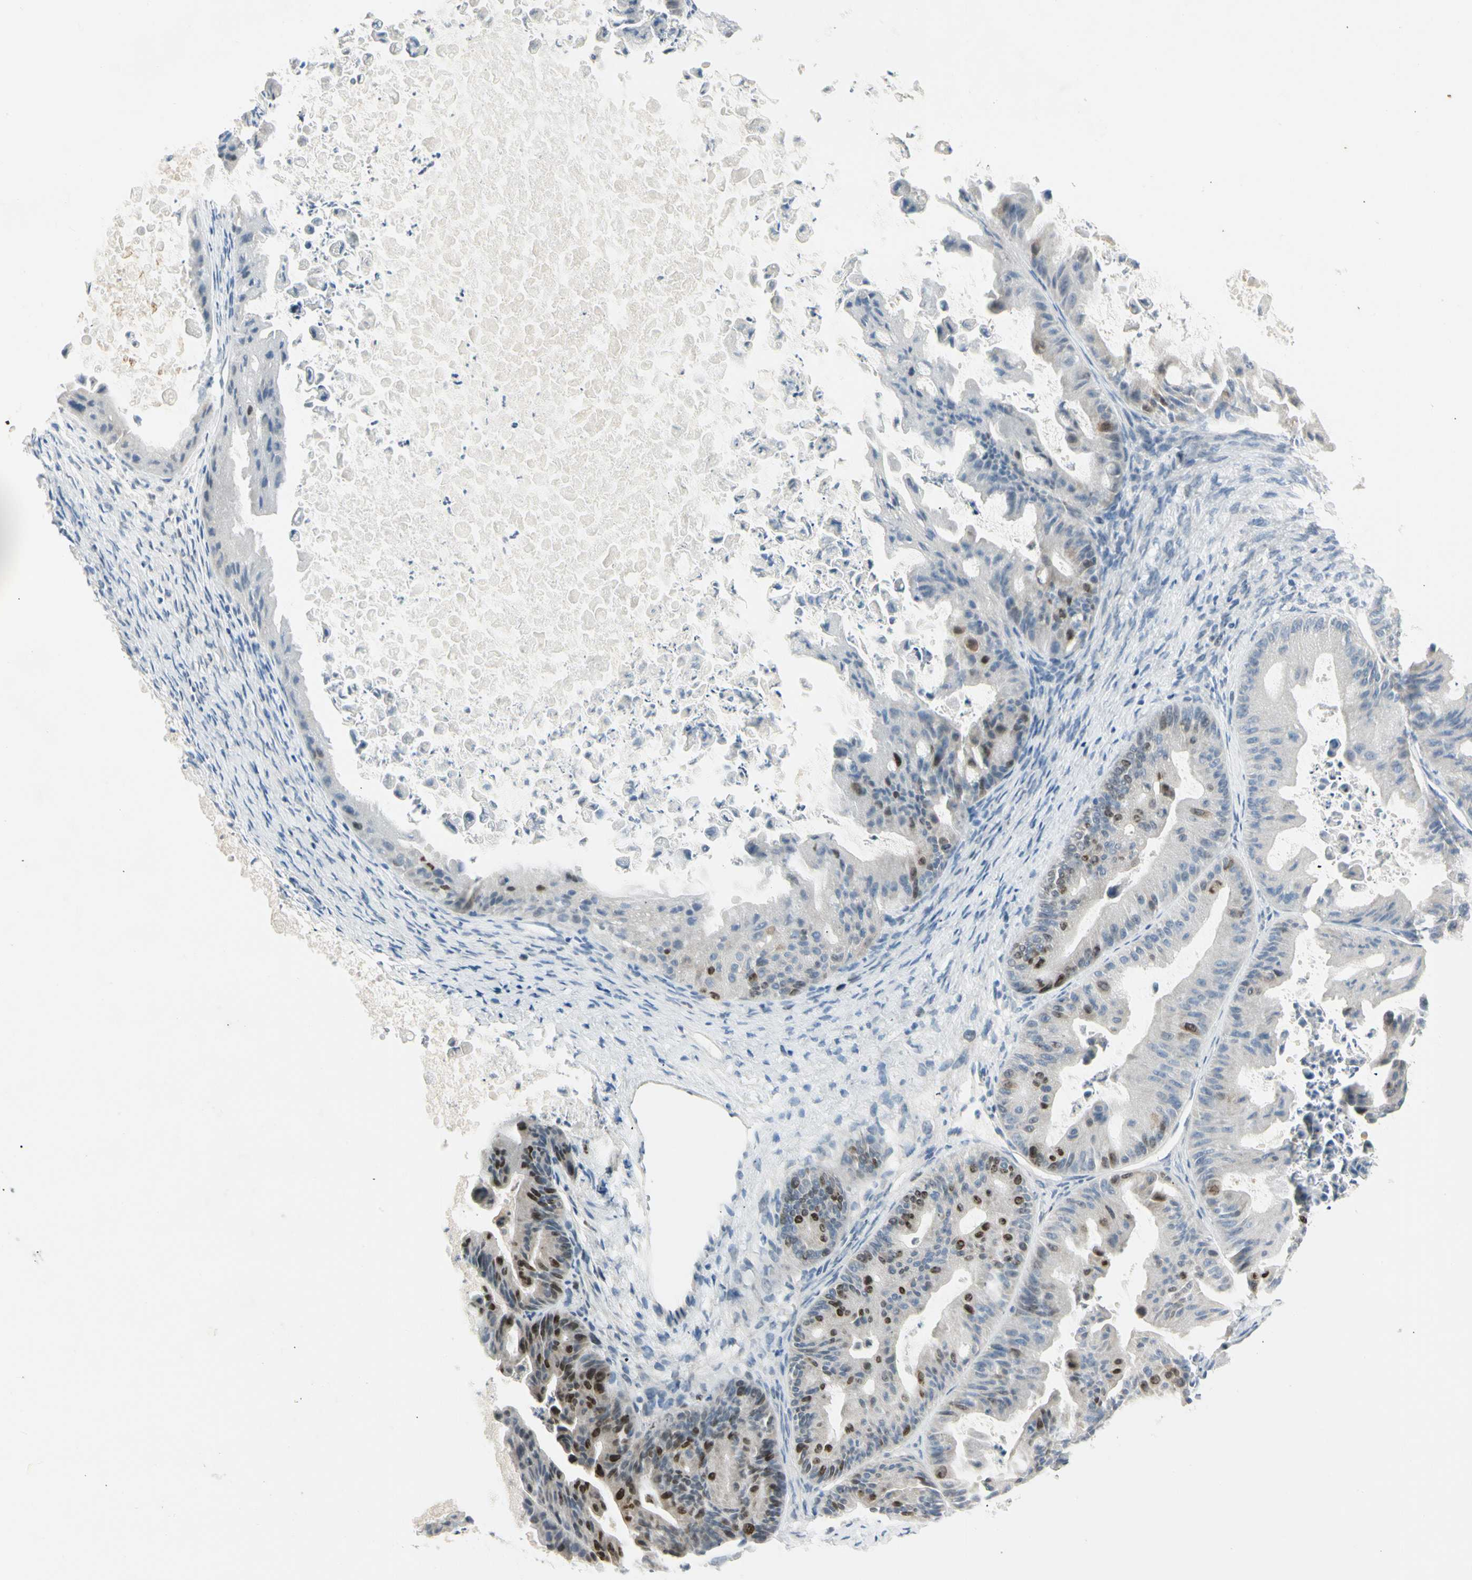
{"staining": {"intensity": "strong", "quantity": "<25%", "location": "nuclear"}, "tissue": "ovarian cancer", "cell_type": "Tumor cells", "image_type": "cancer", "snomed": [{"axis": "morphology", "description": "Cystadenocarcinoma, mucinous, NOS"}, {"axis": "topography", "description": "Ovary"}], "caption": "Immunohistochemistry (IHC) of ovarian cancer (mucinous cystadenocarcinoma) reveals medium levels of strong nuclear positivity in approximately <25% of tumor cells.", "gene": "PITX1", "patient": {"sex": "female", "age": 37}}